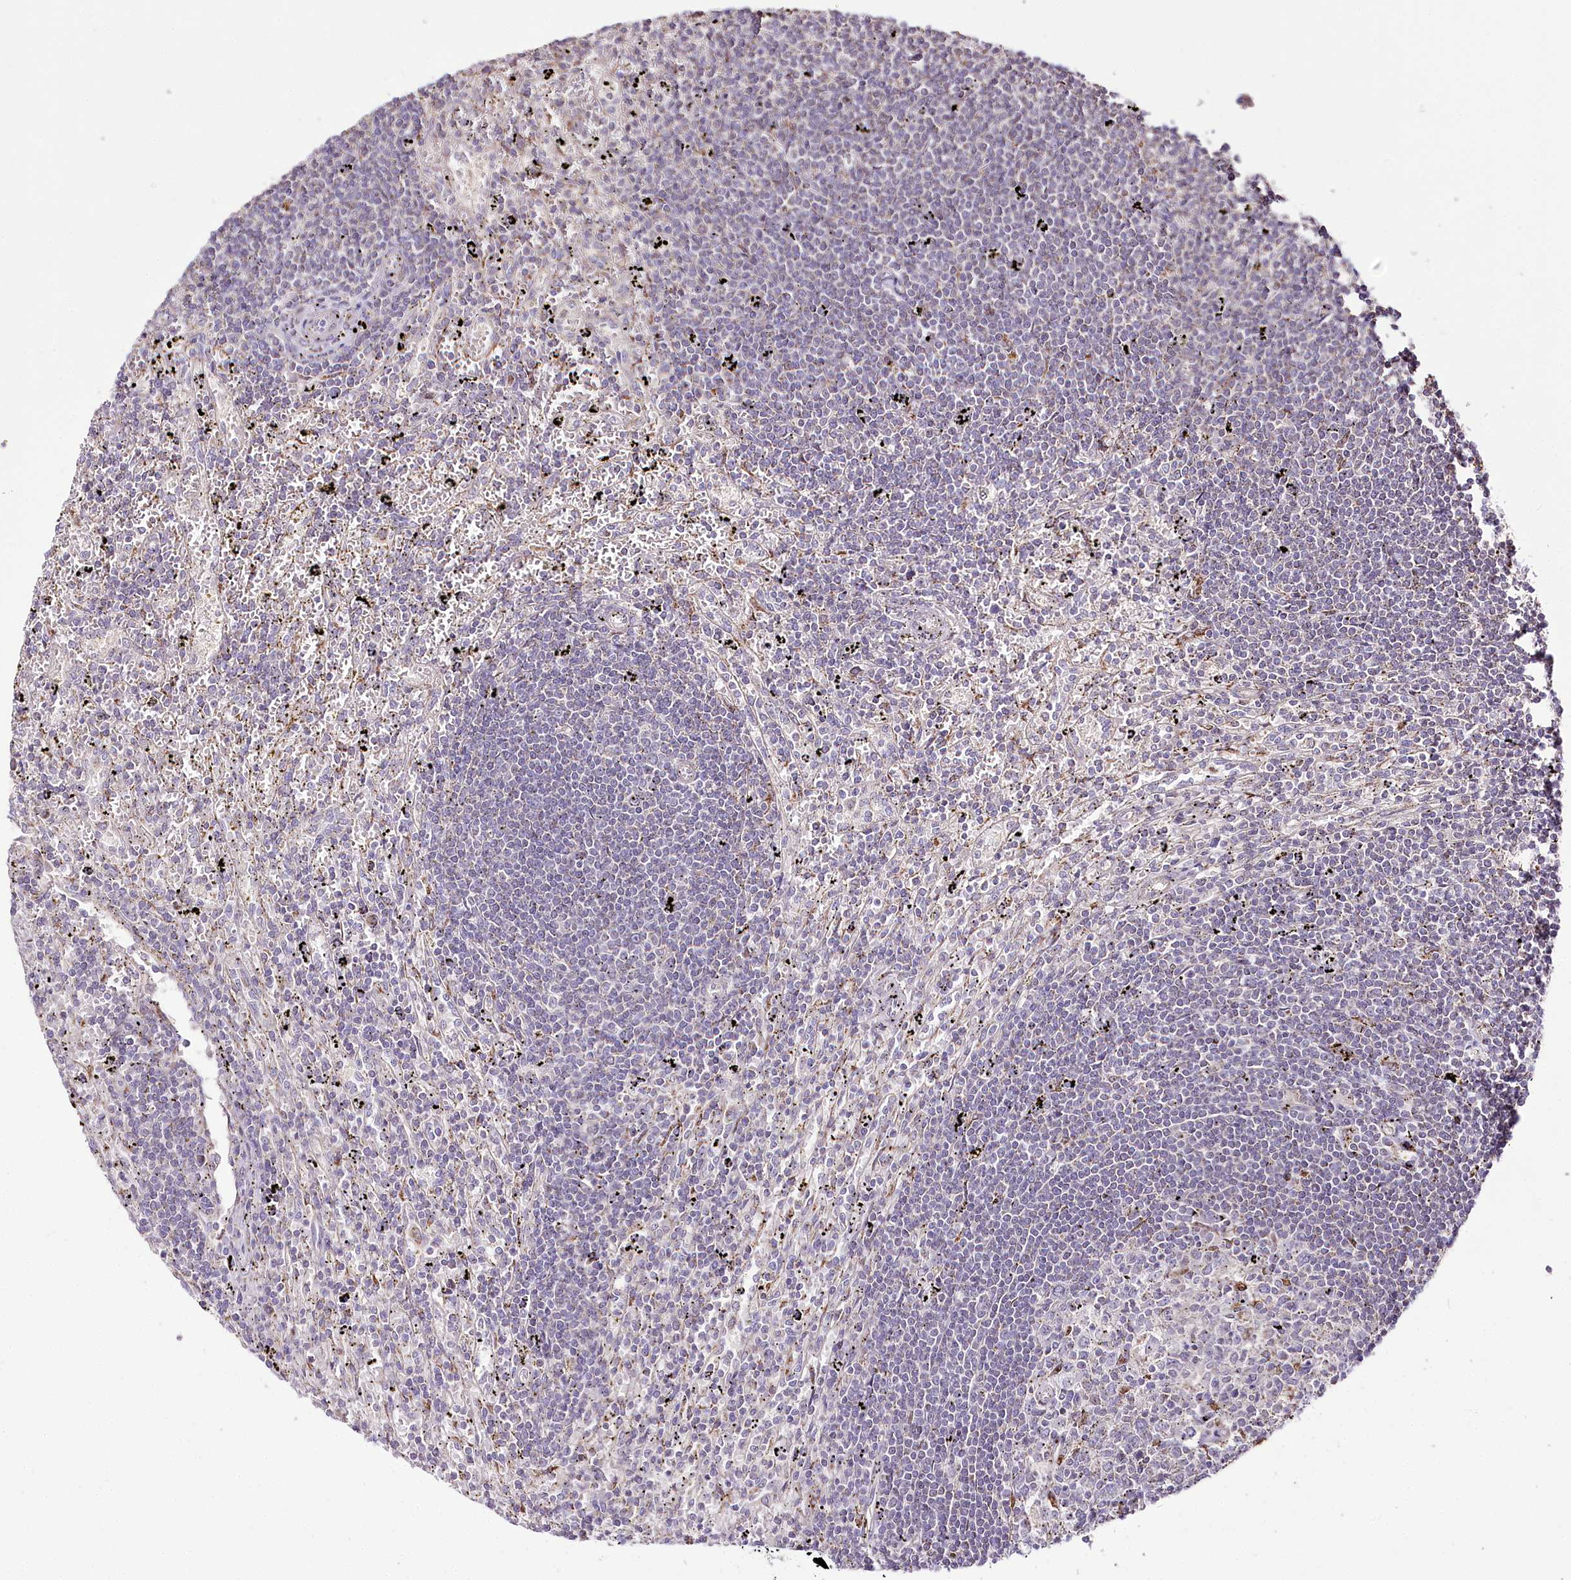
{"staining": {"intensity": "negative", "quantity": "none", "location": "none"}, "tissue": "lymphoma", "cell_type": "Tumor cells", "image_type": "cancer", "snomed": [{"axis": "morphology", "description": "Malignant lymphoma, non-Hodgkin's type, Low grade"}, {"axis": "topography", "description": "Spleen"}], "caption": "A high-resolution photomicrograph shows immunohistochemistry (IHC) staining of malignant lymphoma, non-Hodgkin's type (low-grade), which shows no significant positivity in tumor cells.", "gene": "ZNF226", "patient": {"sex": "male", "age": 76}}